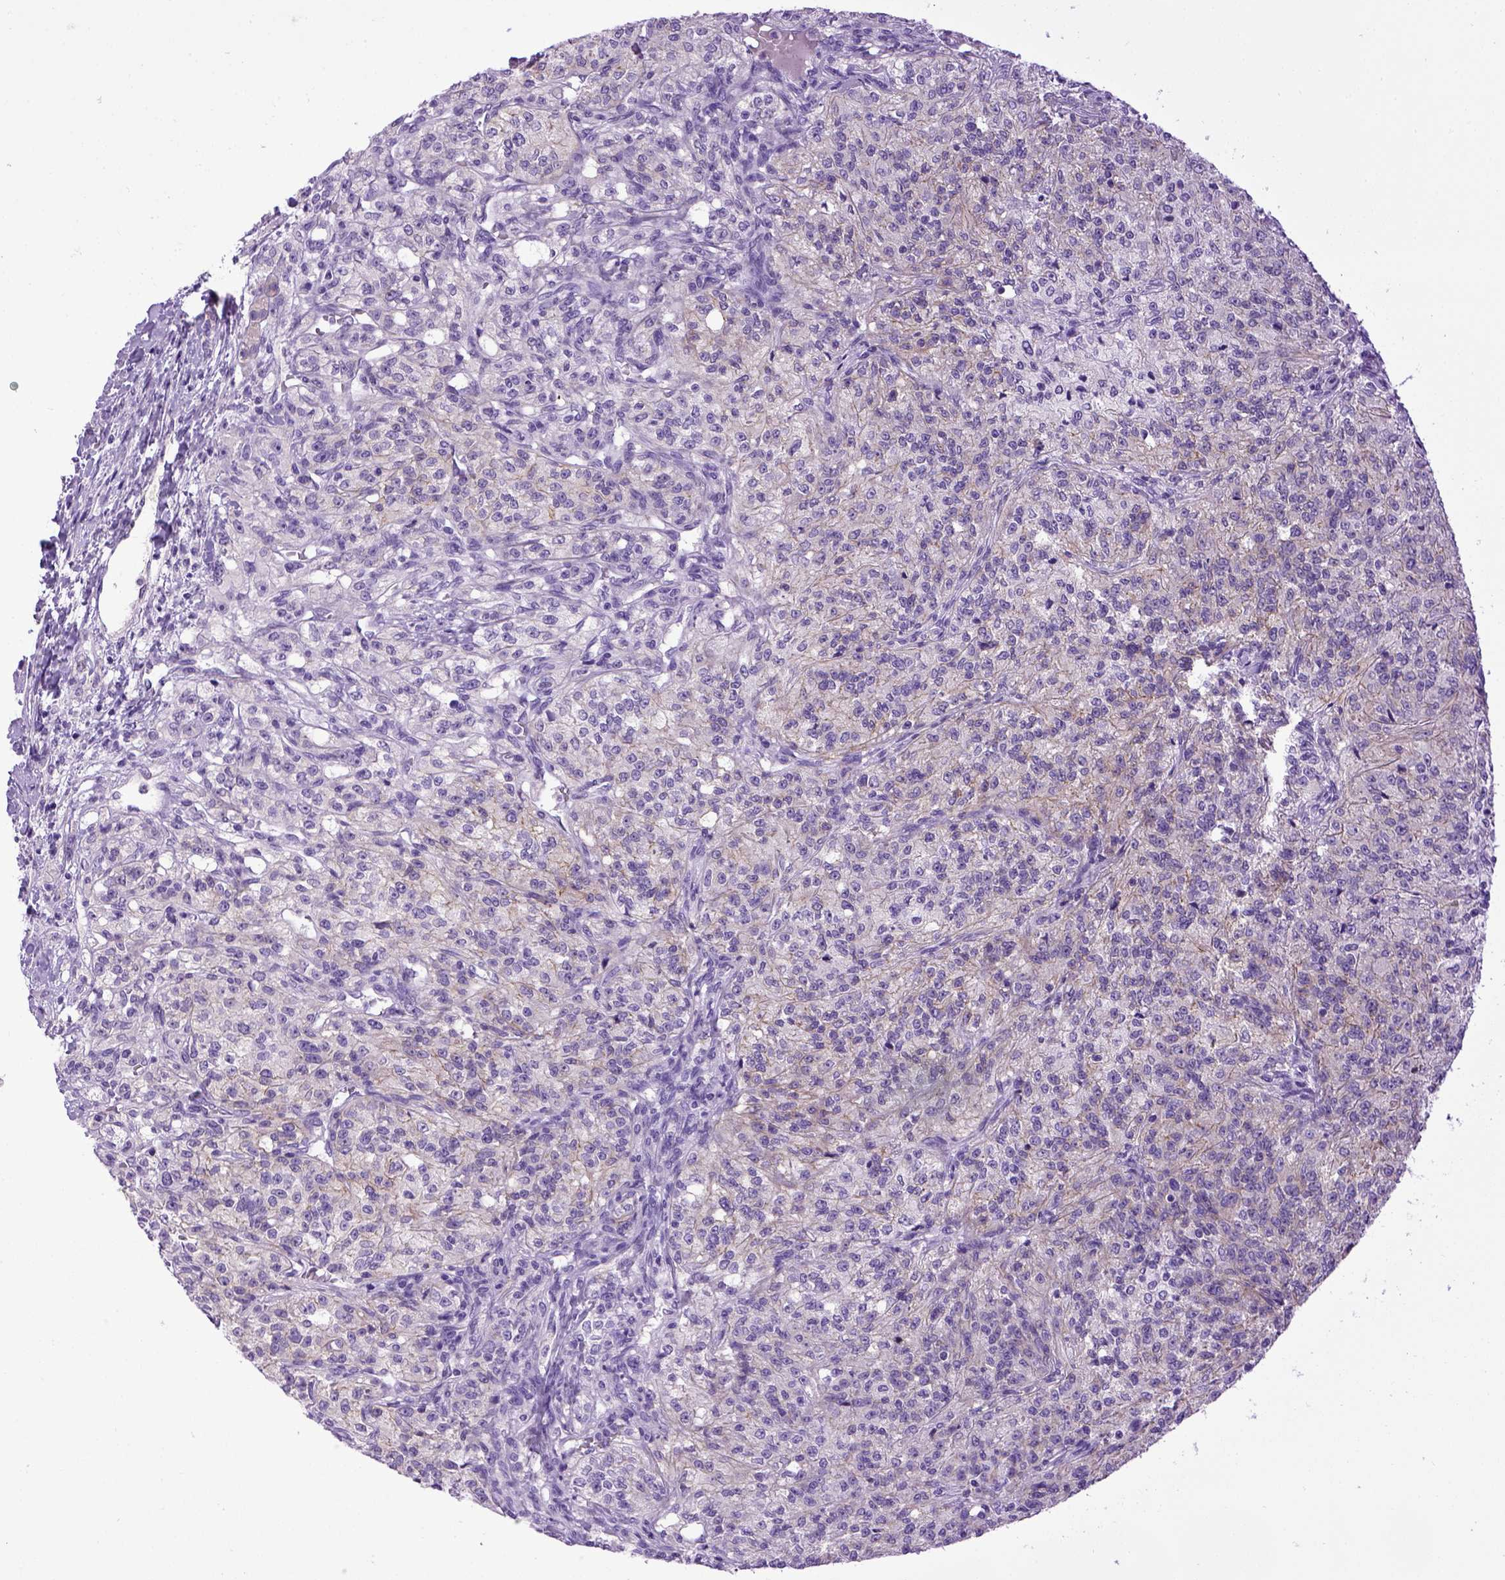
{"staining": {"intensity": "negative", "quantity": "none", "location": "none"}, "tissue": "renal cancer", "cell_type": "Tumor cells", "image_type": "cancer", "snomed": [{"axis": "morphology", "description": "Adenocarcinoma, NOS"}, {"axis": "topography", "description": "Kidney"}], "caption": "There is no significant expression in tumor cells of adenocarcinoma (renal).", "gene": "CDH1", "patient": {"sex": "female", "age": 63}}